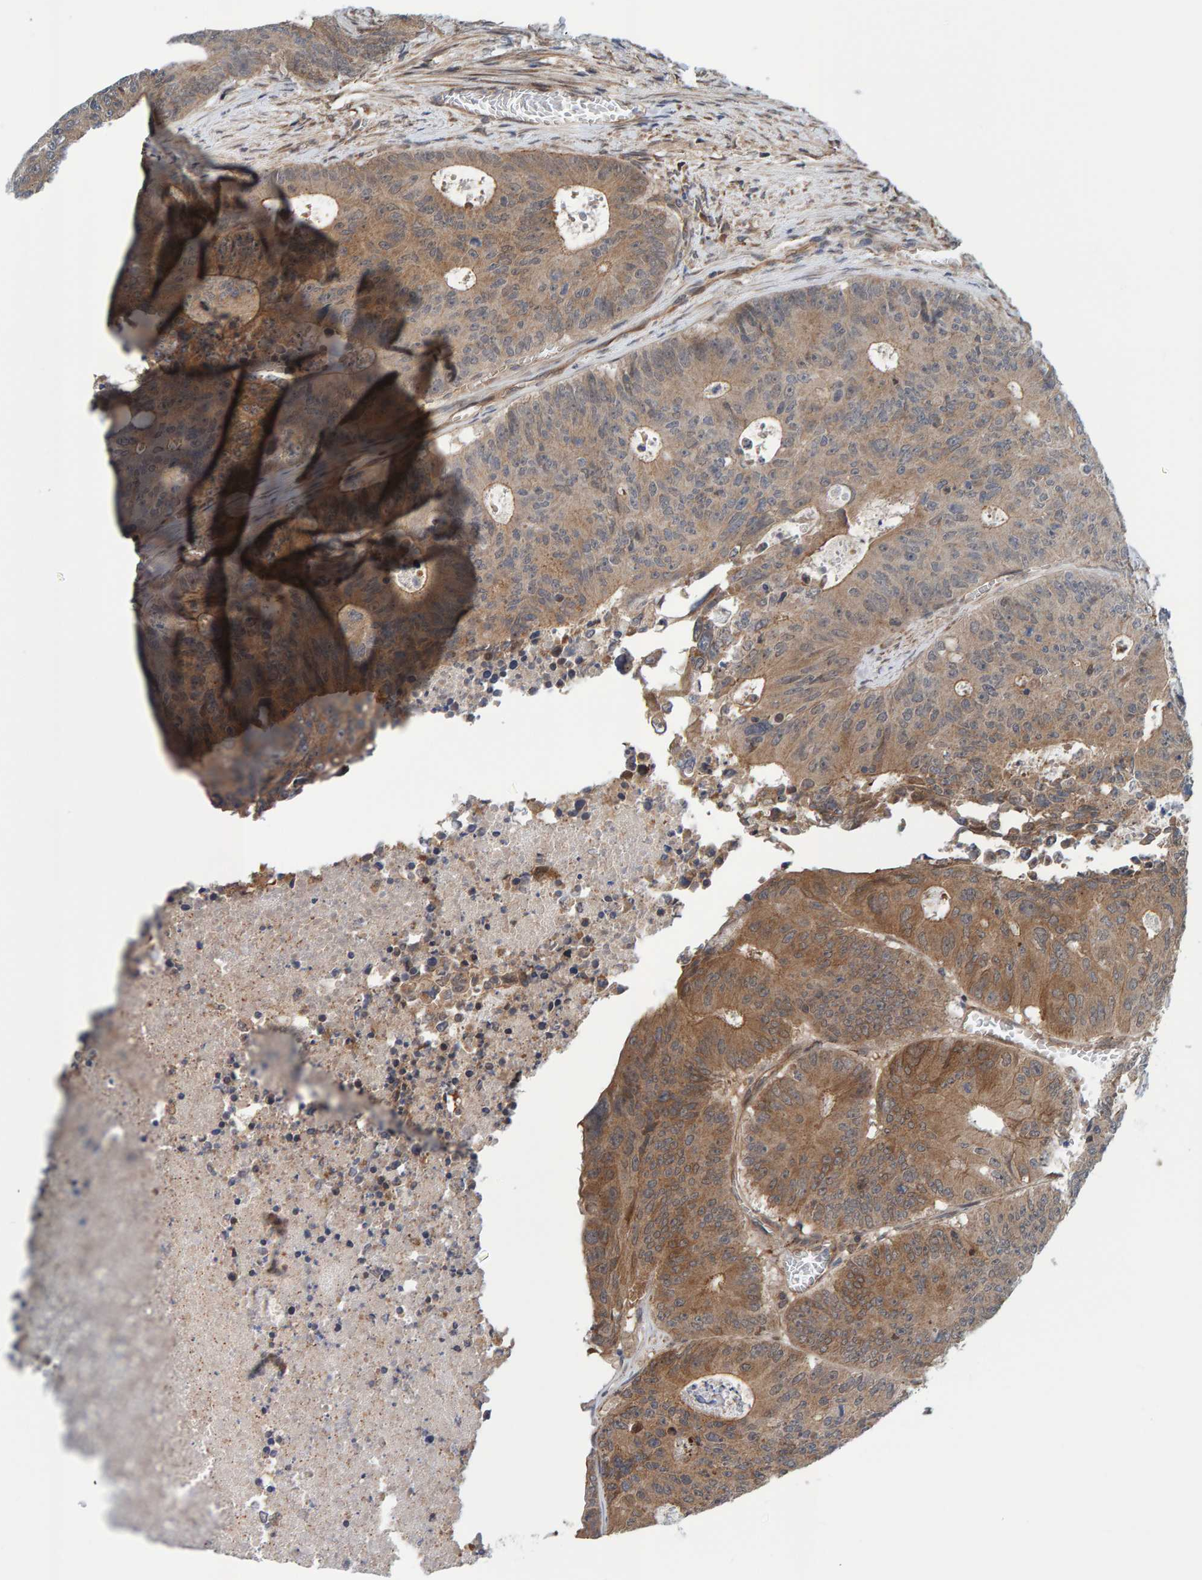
{"staining": {"intensity": "moderate", "quantity": ">75%", "location": "cytoplasmic/membranous"}, "tissue": "colorectal cancer", "cell_type": "Tumor cells", "image_type": "cancer", "snomed": [{"axis": "morphology", "description": "Adenocarcinoma, NOS"}, {"axis": "topography", "description": "Colon"}], "caption": "Immunohistochemical staining of human adenocarcinoma (colorectal) displays medium levels of moderate cytoplasmic/membranous positivity in approximately >75% of tumor cells.", "gene": "SCRN2", "patient": {"sex": "male", "age": 87}}